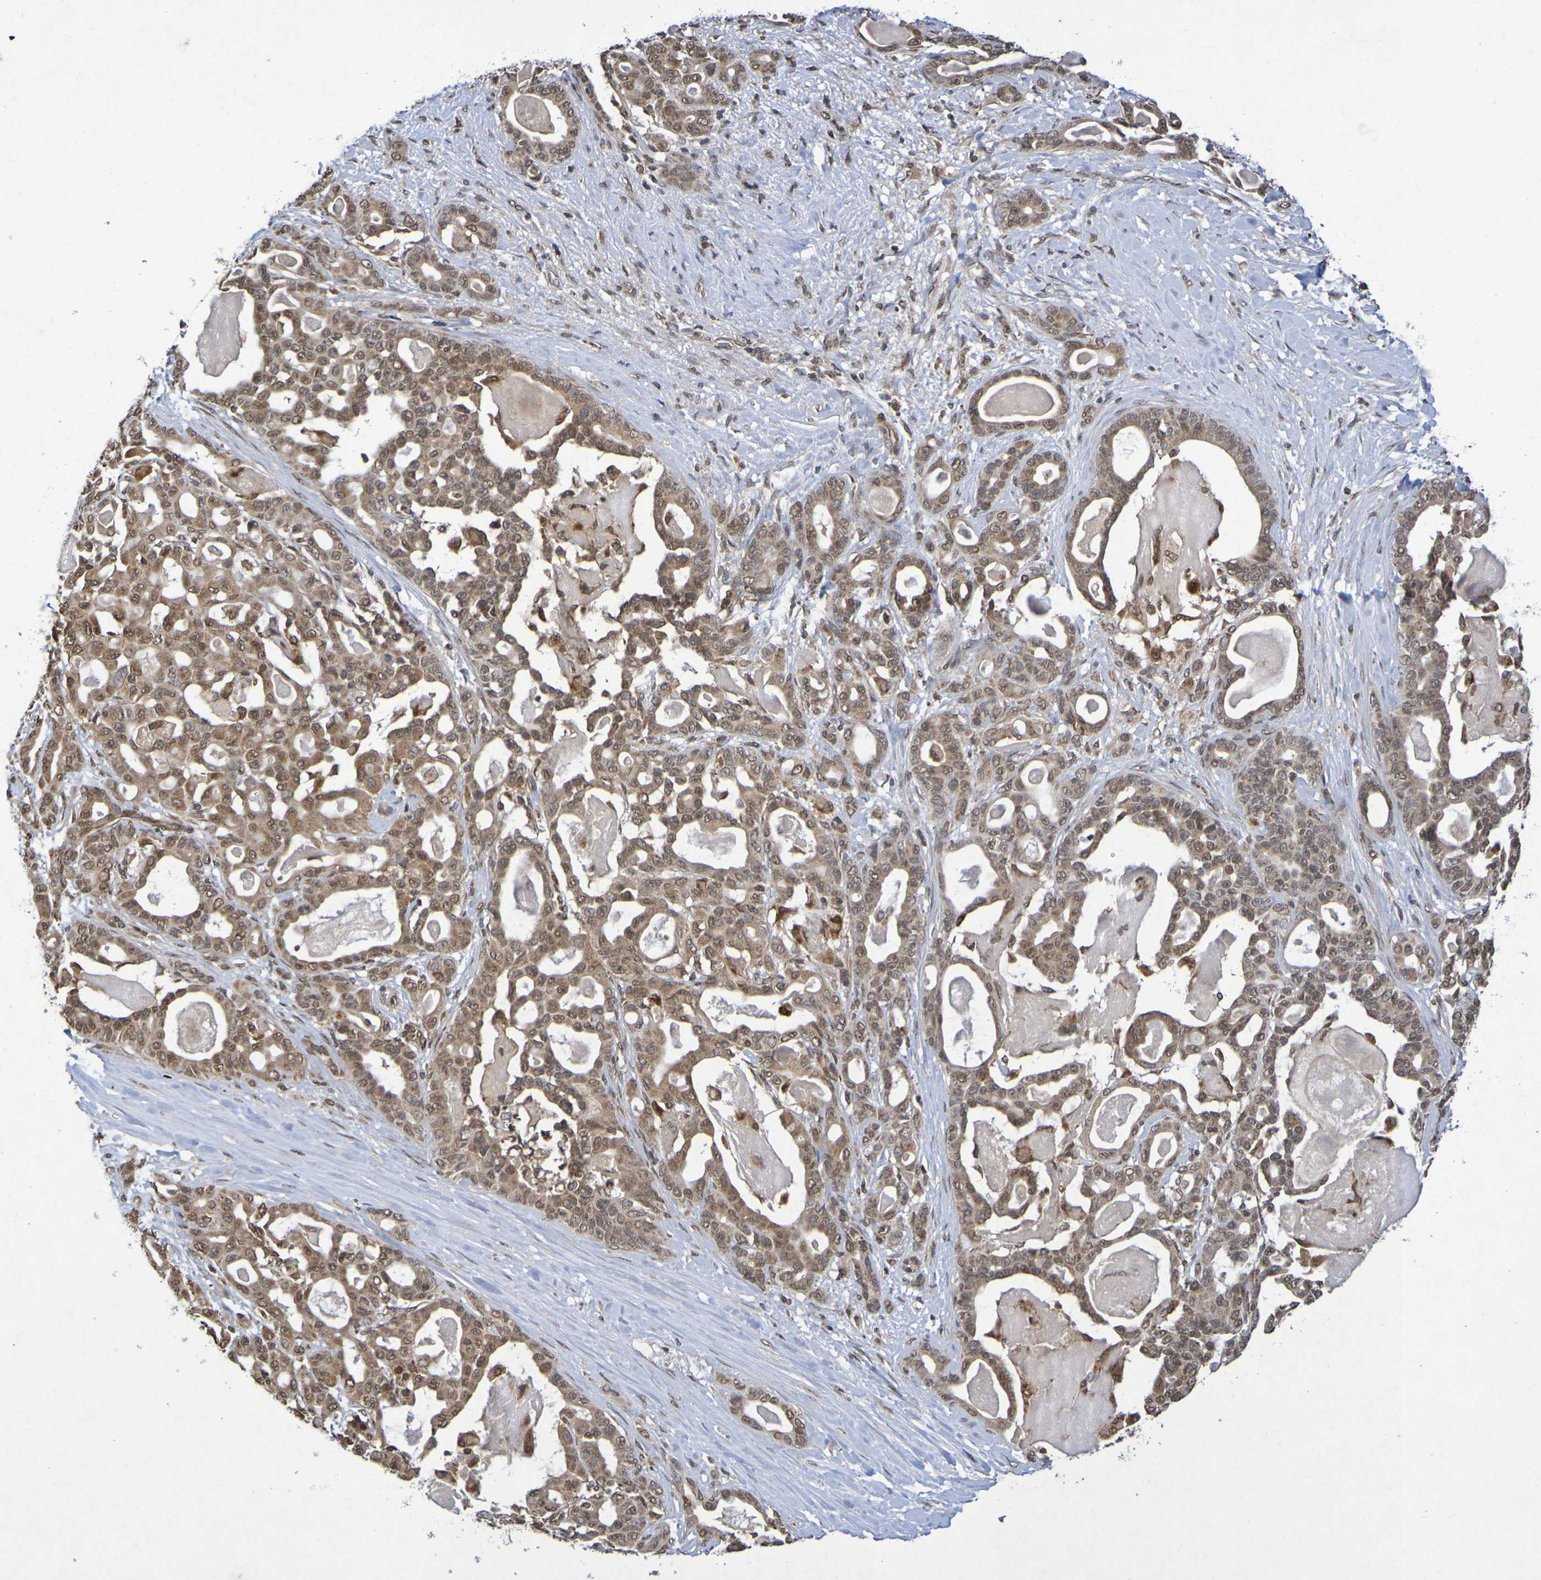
{"staining": {"intensity": "moderate", "quantity": ">75%", "location": "cytoplasmic/membranous,nuclear"}, "tissue": "pancreatic cancer", "cell_type": "Tumor cells", "image_type": "cancer", "snomed": [{"axis": "morphology", "description": "Adenocarcinoma, NOS"}, {"axis": "topography", "description": "Pancreas"}], "caption": "Protein expression analysis of adenocarcinoma (pancreatic) reveals moderate cytoplasmic/membranous and nuclear expression in approximately >75% of tumor cells. (DAB (3,3'-diaminobenzidine) = brown stain, brightfield microscopy at high magnification).", "gene": "GUCY1A2", "patient": {"sex": "male", "age": 63}}